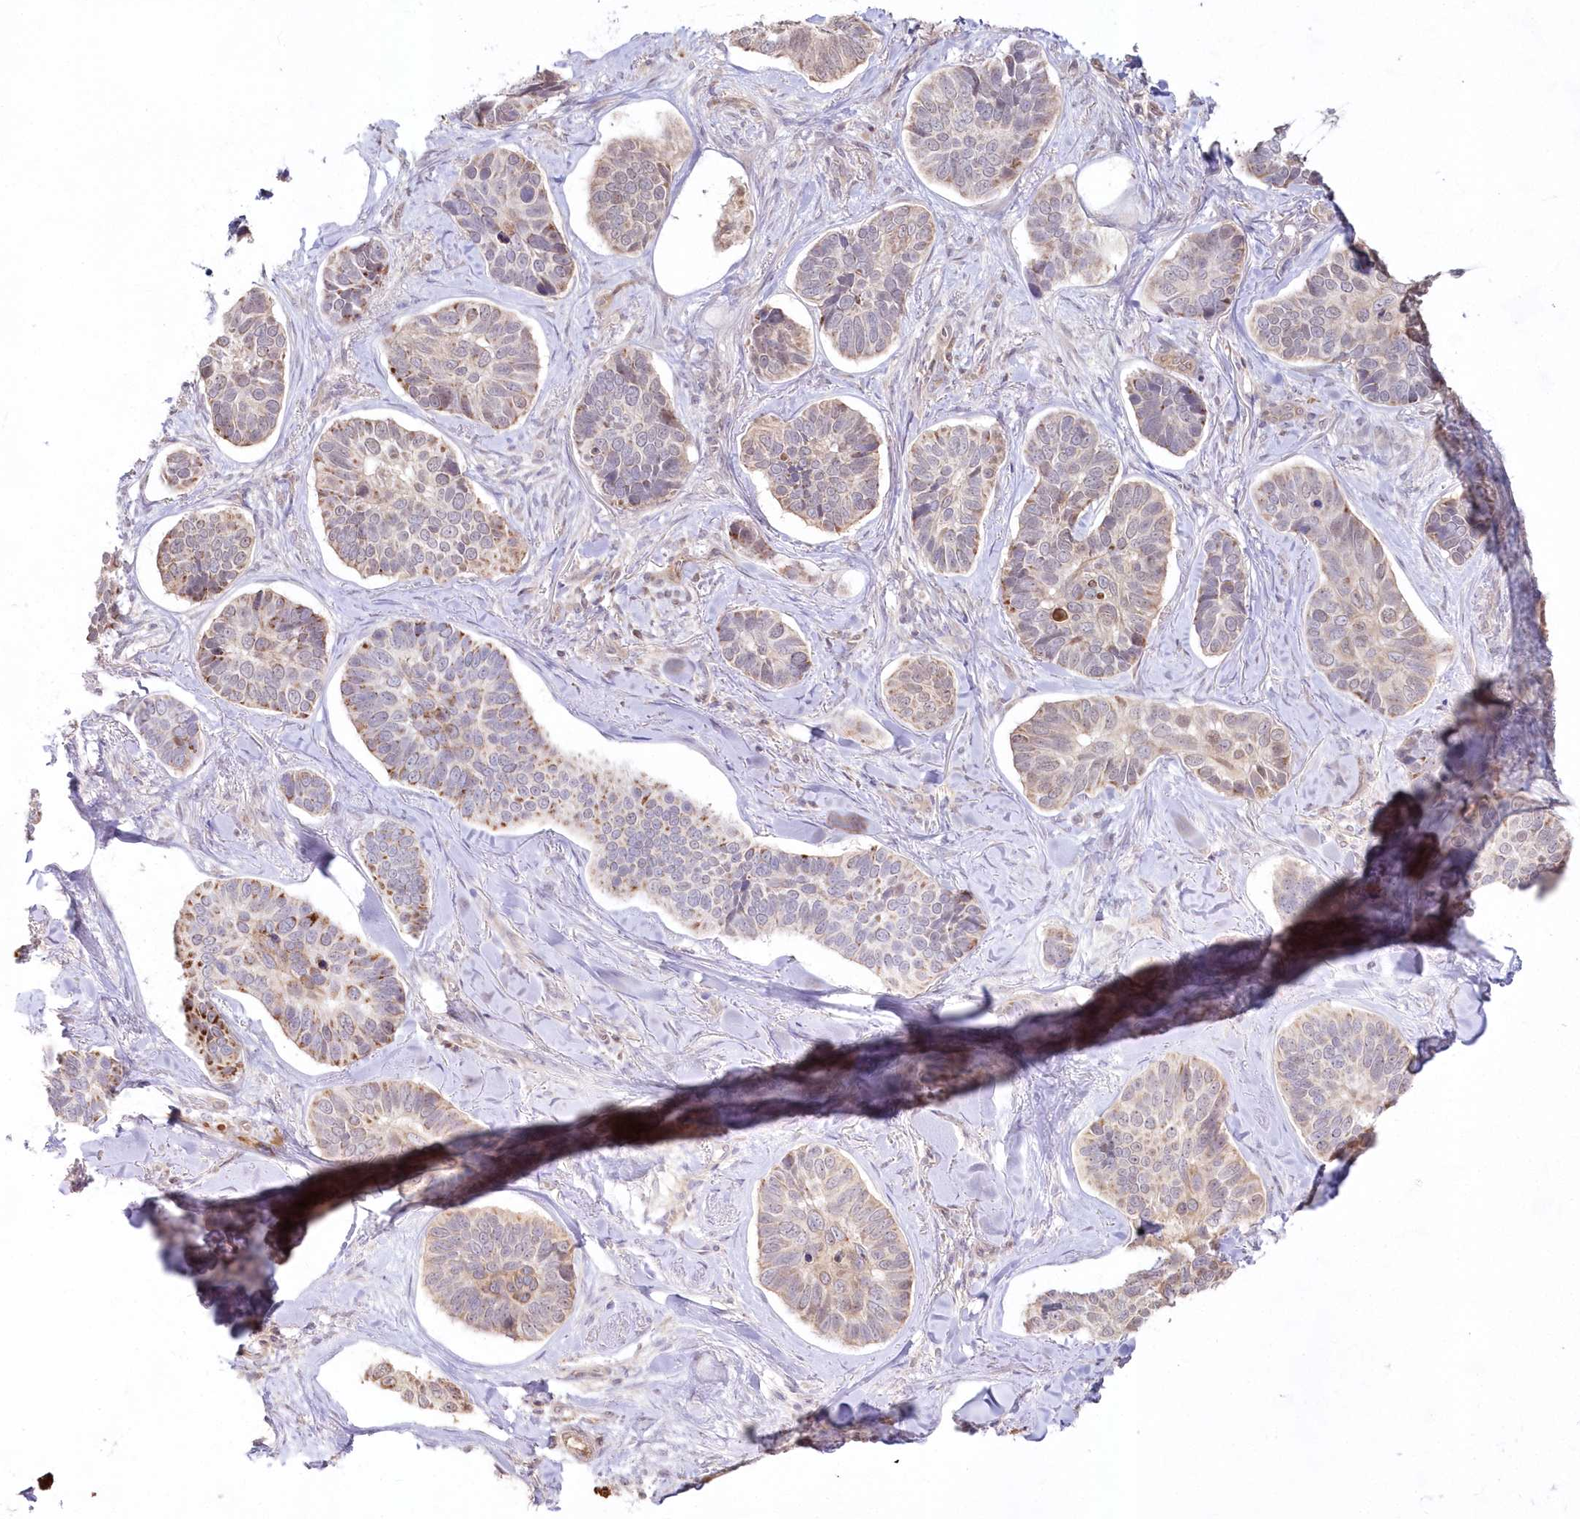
{"staining": {"intensity": "moderate", "quantity": "<25%", "location": "cytoplasmic/membranous"}, "tissue": "skin cancer", "cell_type": "Tumor cells", "image_type": "cancer", "snomed": [{"axis": "morphology", "description": "Basal cell carcinoma"}, {"axis": "topography", "description": "Skin"}], "caption": "This histopathology image exhibits immunohistochemistry staining of human skin basal cell carcinoma, with low moderate cytoplasmic/membranous expression in about <25% of tumor cells.", "gene": "IMPA1", "patient": {"sex": "male", "age": 62}}